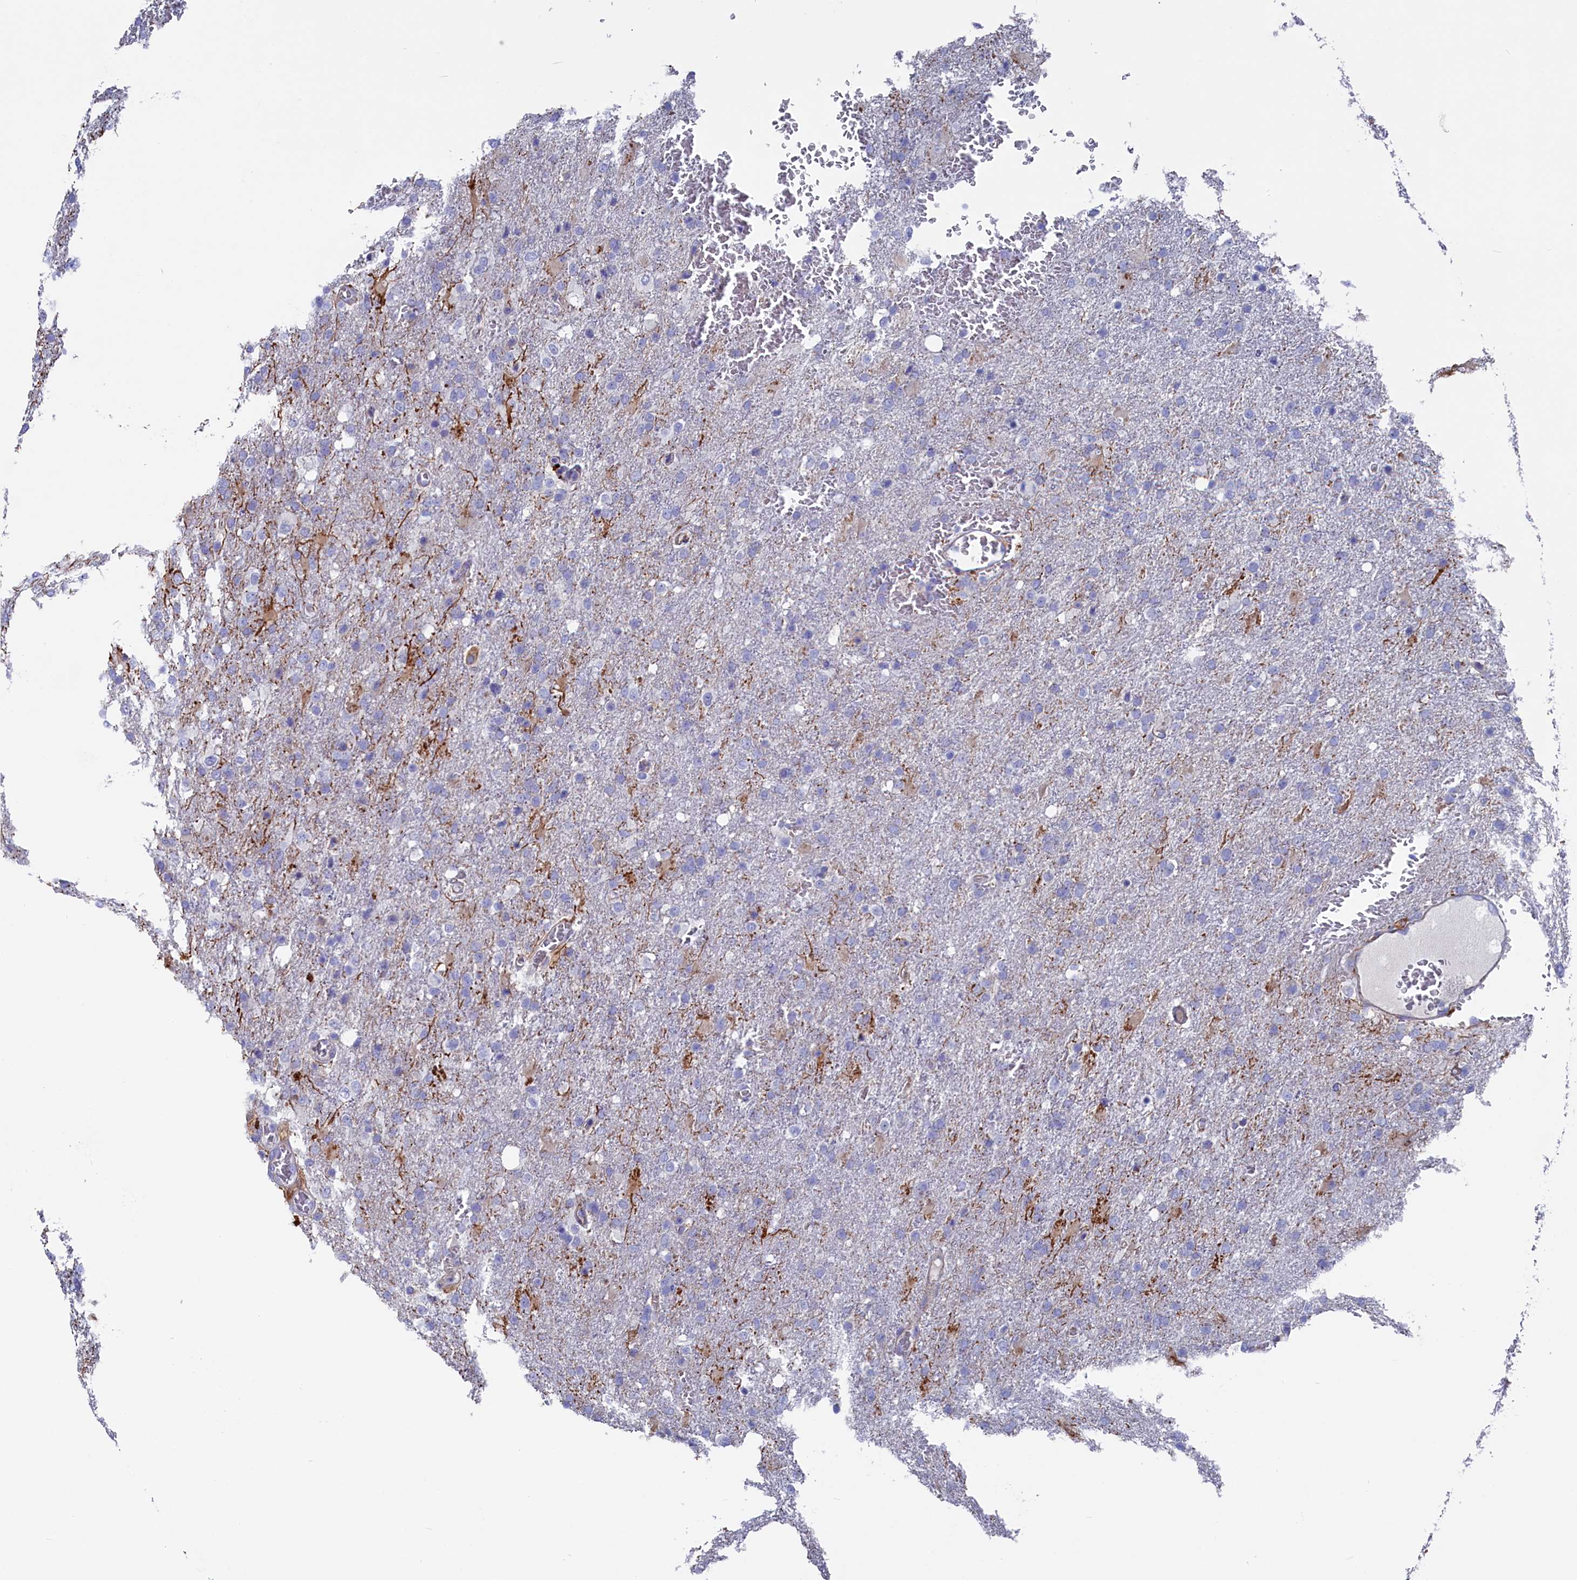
{"staining": {"intensity": "negative", "quantity": "none", "location": "none"}, "tissue": "glioma", "cell_type": "Tumor cells", "image_type": "cancer", "snomed": [{"axis": "morphology", "description": "Glioma, malignant, High grade"}, {"axis": "topography", "description": "Brain"}], "caption": "Immunohistochemistry (IHC) of malignant high-grade glioma shows no staining in tumor cells. Brightfield microscopy of immunohistochemistry stained with DAB (brown) and hematoxylin (blue), captured at high magnification.", "gene": "NUDT7", "patient": {"sex": "female", "age": 74}}